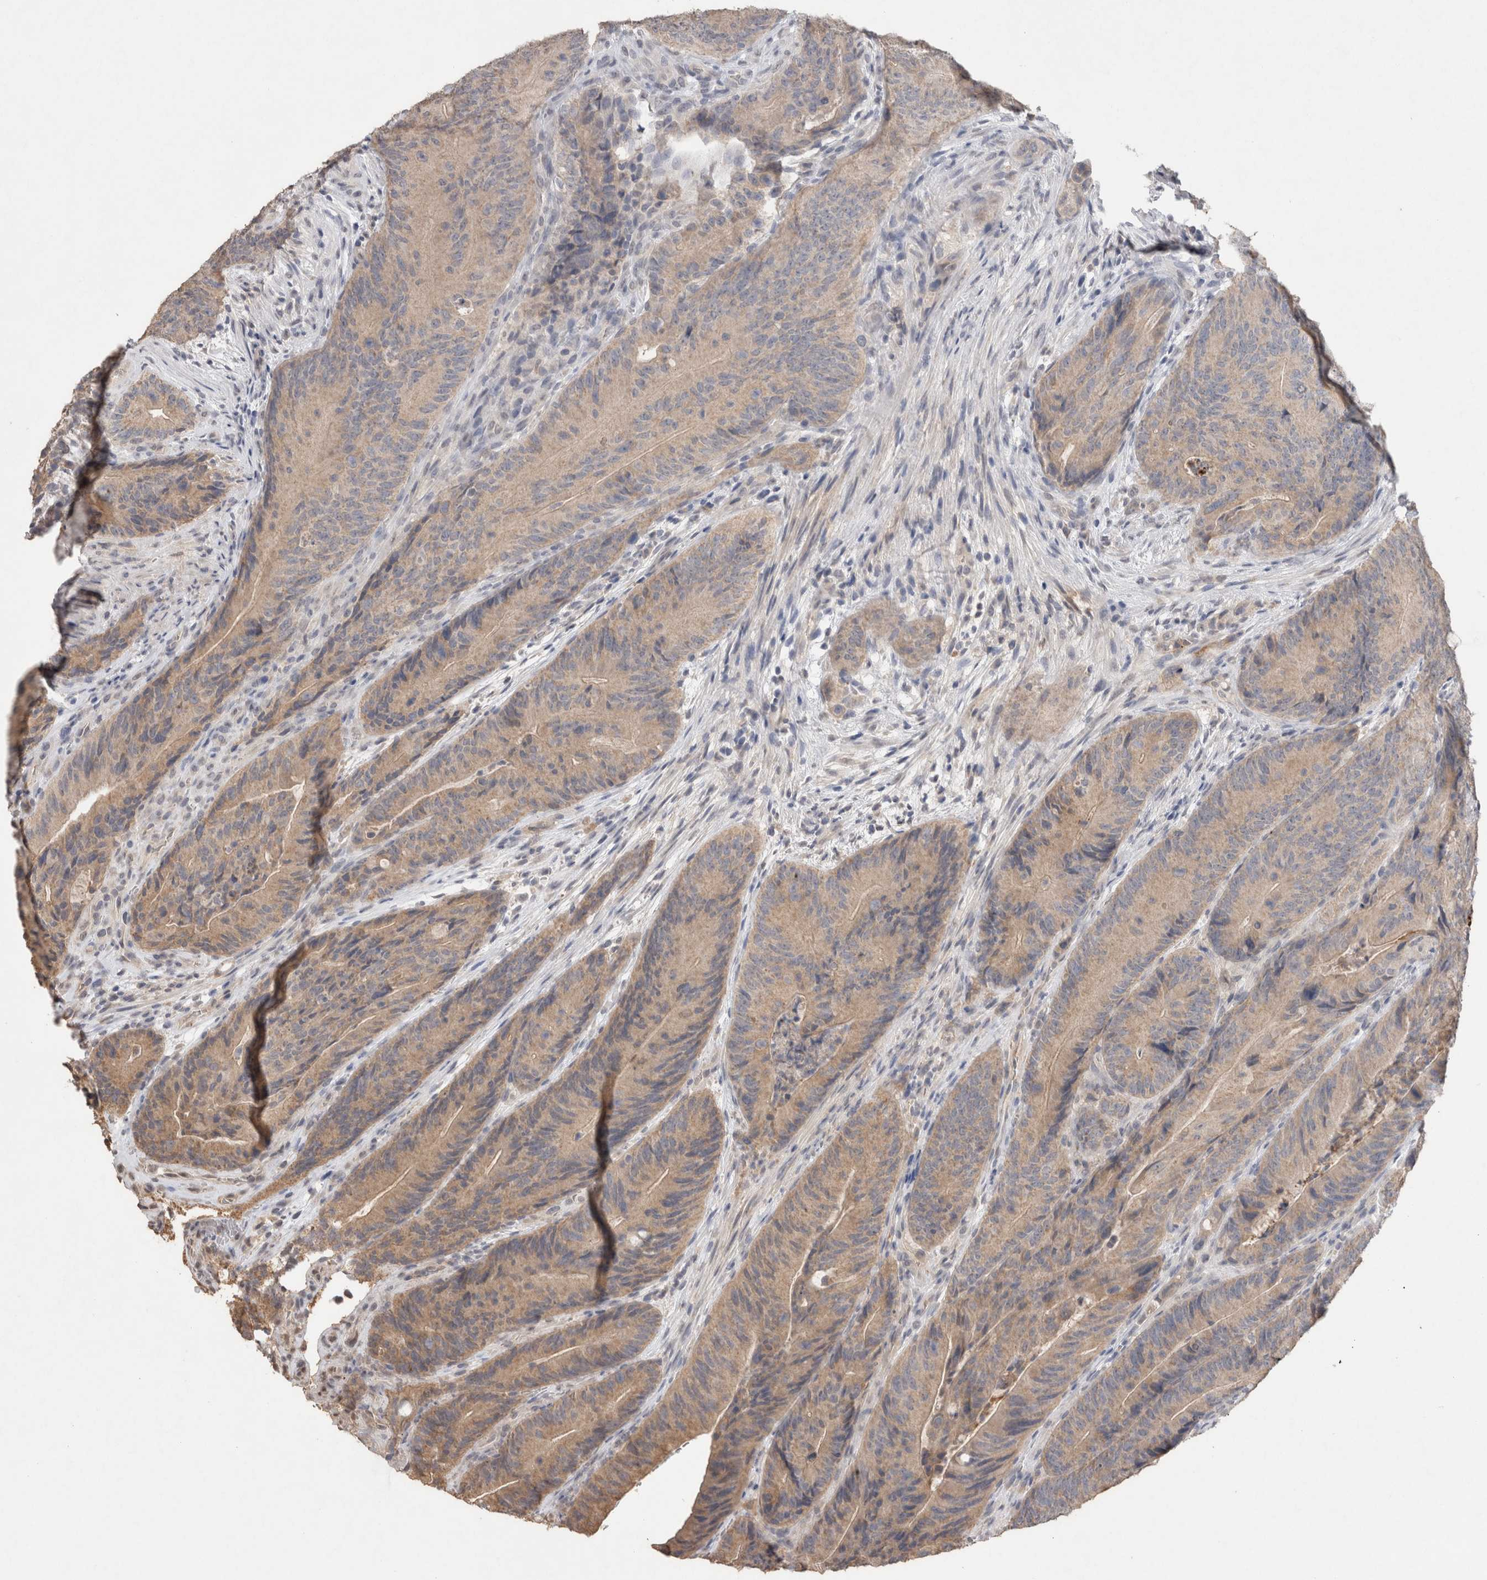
{"staining": {"intensity": "weak", "quantity": ">75%", "location": "cytoplasmic/membranous"}, "tissue": "colorectal cancer", "cell_type": "Tumor cells", "image_type": "cancer", "snomed": [{"axis": "morphology", "description": "Normal tissue, NOS"}, {"axis": "topography", "description": "Colon"}], "caption": "Immunohistochemistry photomicrograph of human colorectal cancer stained for a protein (brown), which demonstrates low levels of weak cytoplasmic/membranous expression in about >75% of tumor cells.", "gene": "FABP7", "patient": {"sex": "female", "age": 82}}